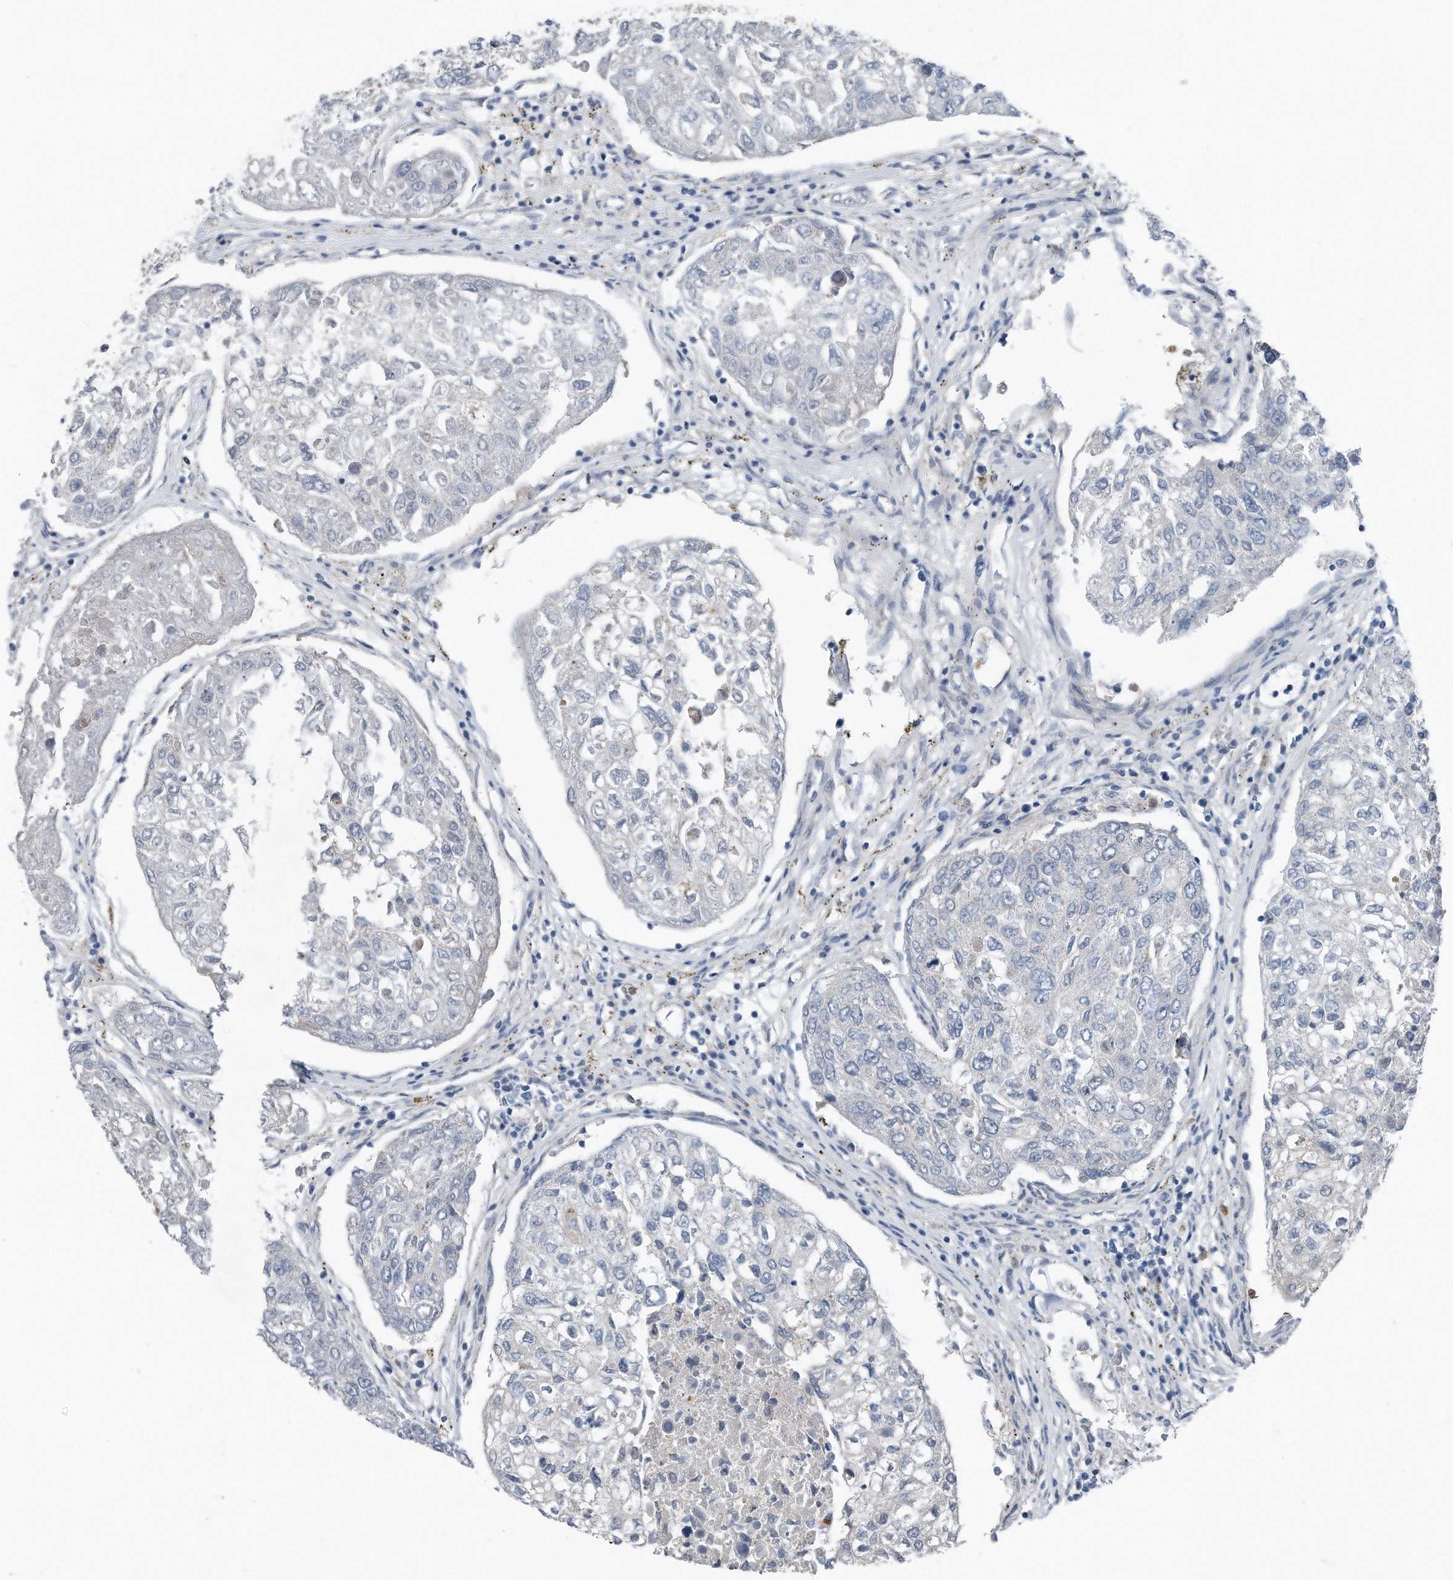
{"staining": {"intensity": "negative", "quantity": "none", "location": "none"}, "tissue": "urothelial cancer", "cell_type": "Tumor cells", "image_type": "cancer", "snomed": [{"axis": "morphology", "description": "Urothelial carcinoma, High grade"}, {"axis": "topography", "description": "Lymph node"}, {"axis": "topography", "description": "Urinary bladder"}], "caption": "Histopathology image shows no protein staining in tumor cells of urothelial cancer tissue. Brightfield microscopy of immunohistochemistry (IHC) stained with DAB (3,3'-diaminobenzidine) (brown) and hematoxylin (blue), captured at high magnification.", "gene": "YRDC", "patient": {"sex": "male", "age": 51}}